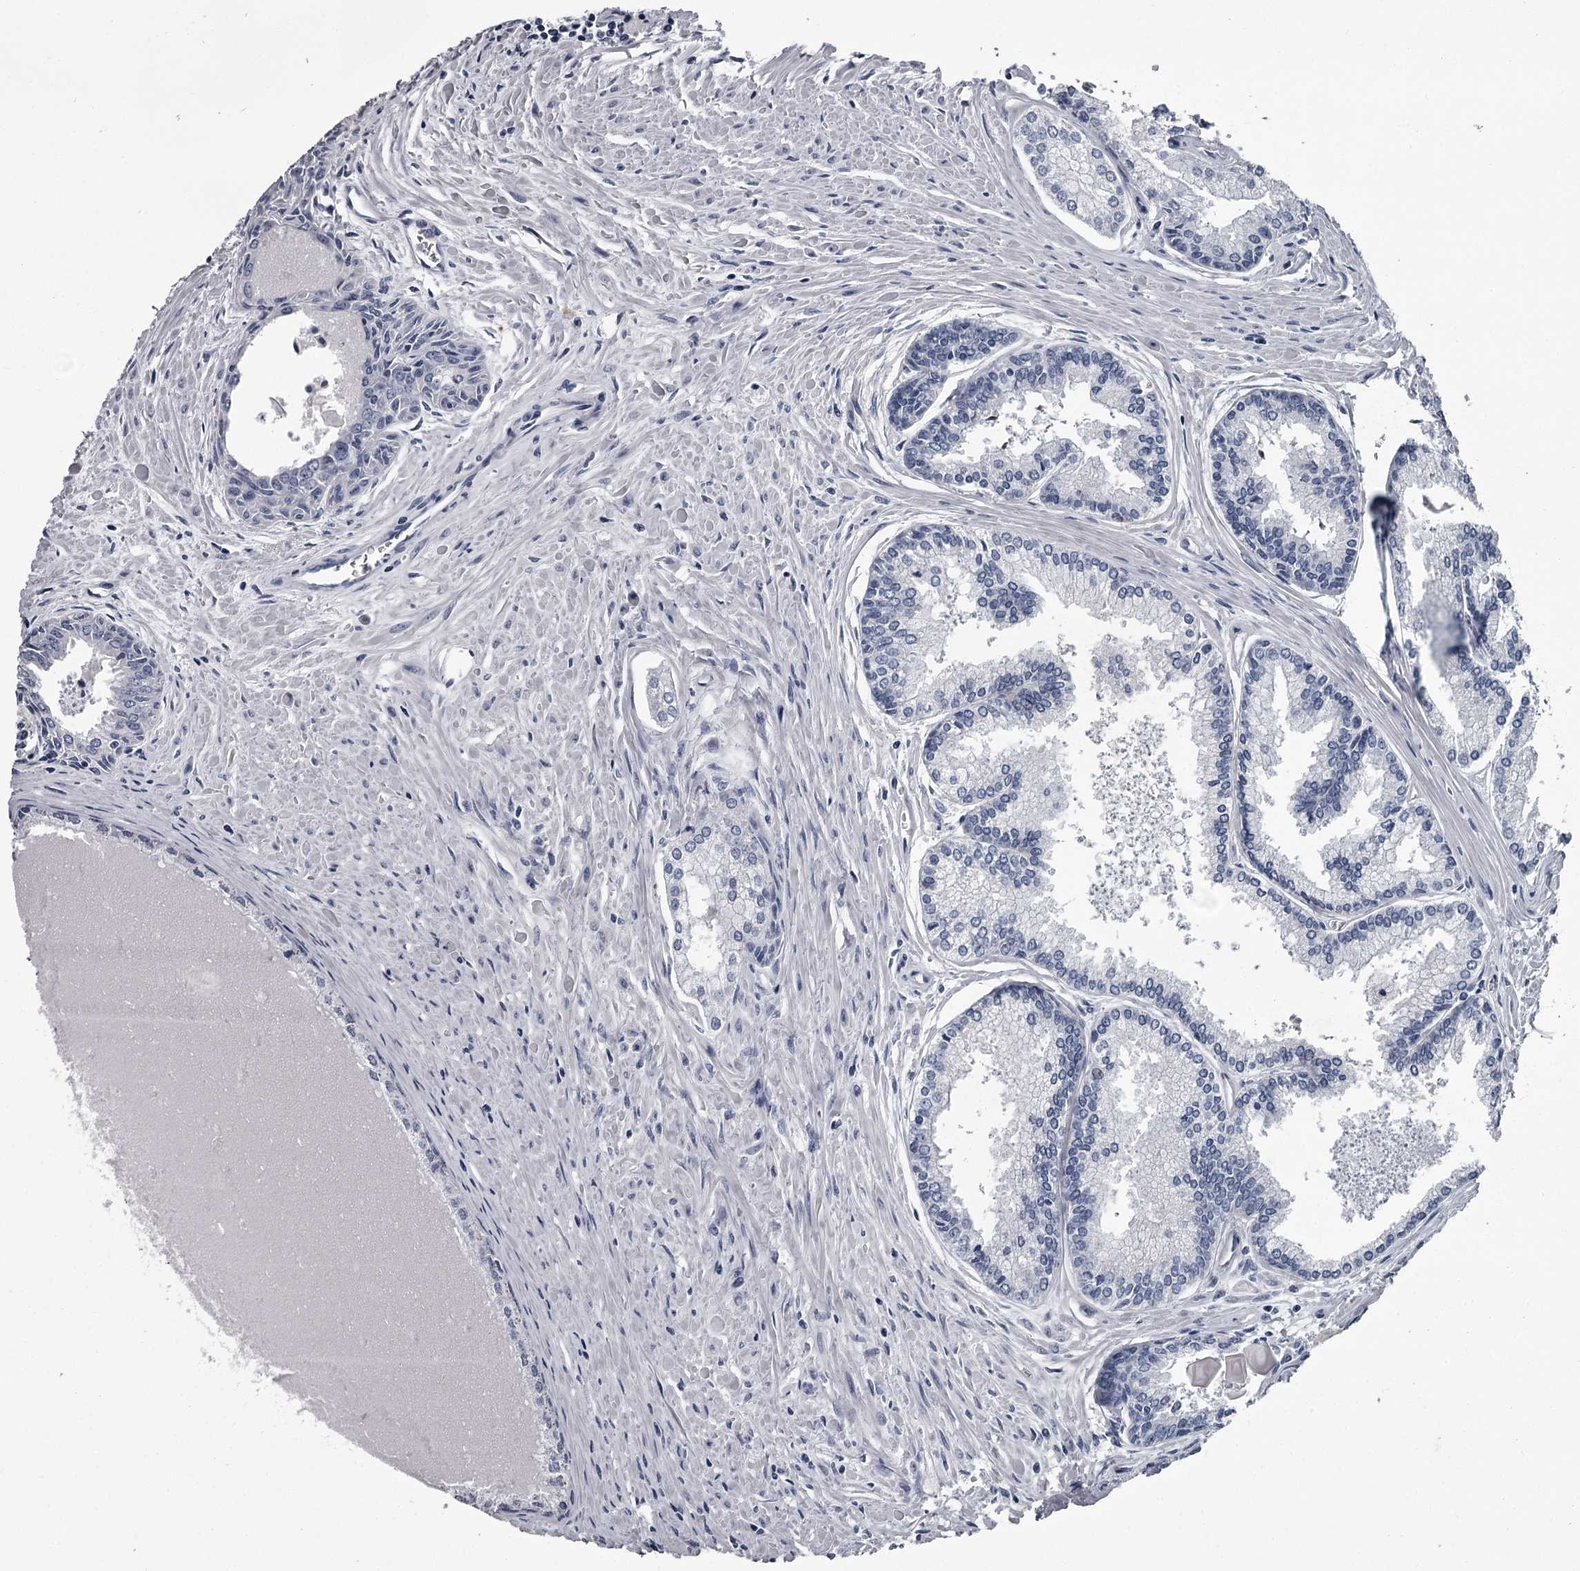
{"staining": {"intensity": "negative", "quantity": "none", "location": "none"}, "tissue": "prostate cancer", "cell_type": "Tumor cells", "image_type": "cancer", "snomed": [{"axis": "morphology", "description": "Adenocarcinoma, High grade"}, {"axis": "topography", "description": "Prostate"}], "caption": "DAB (3,3'-diaminobenzidine) immunohistochemical staining of human prostate high-grade adenocarcinoma shows no significant positivity in tumor cells.", "gene": "DAO", "patient": {"sex": "male", "age": 68}}